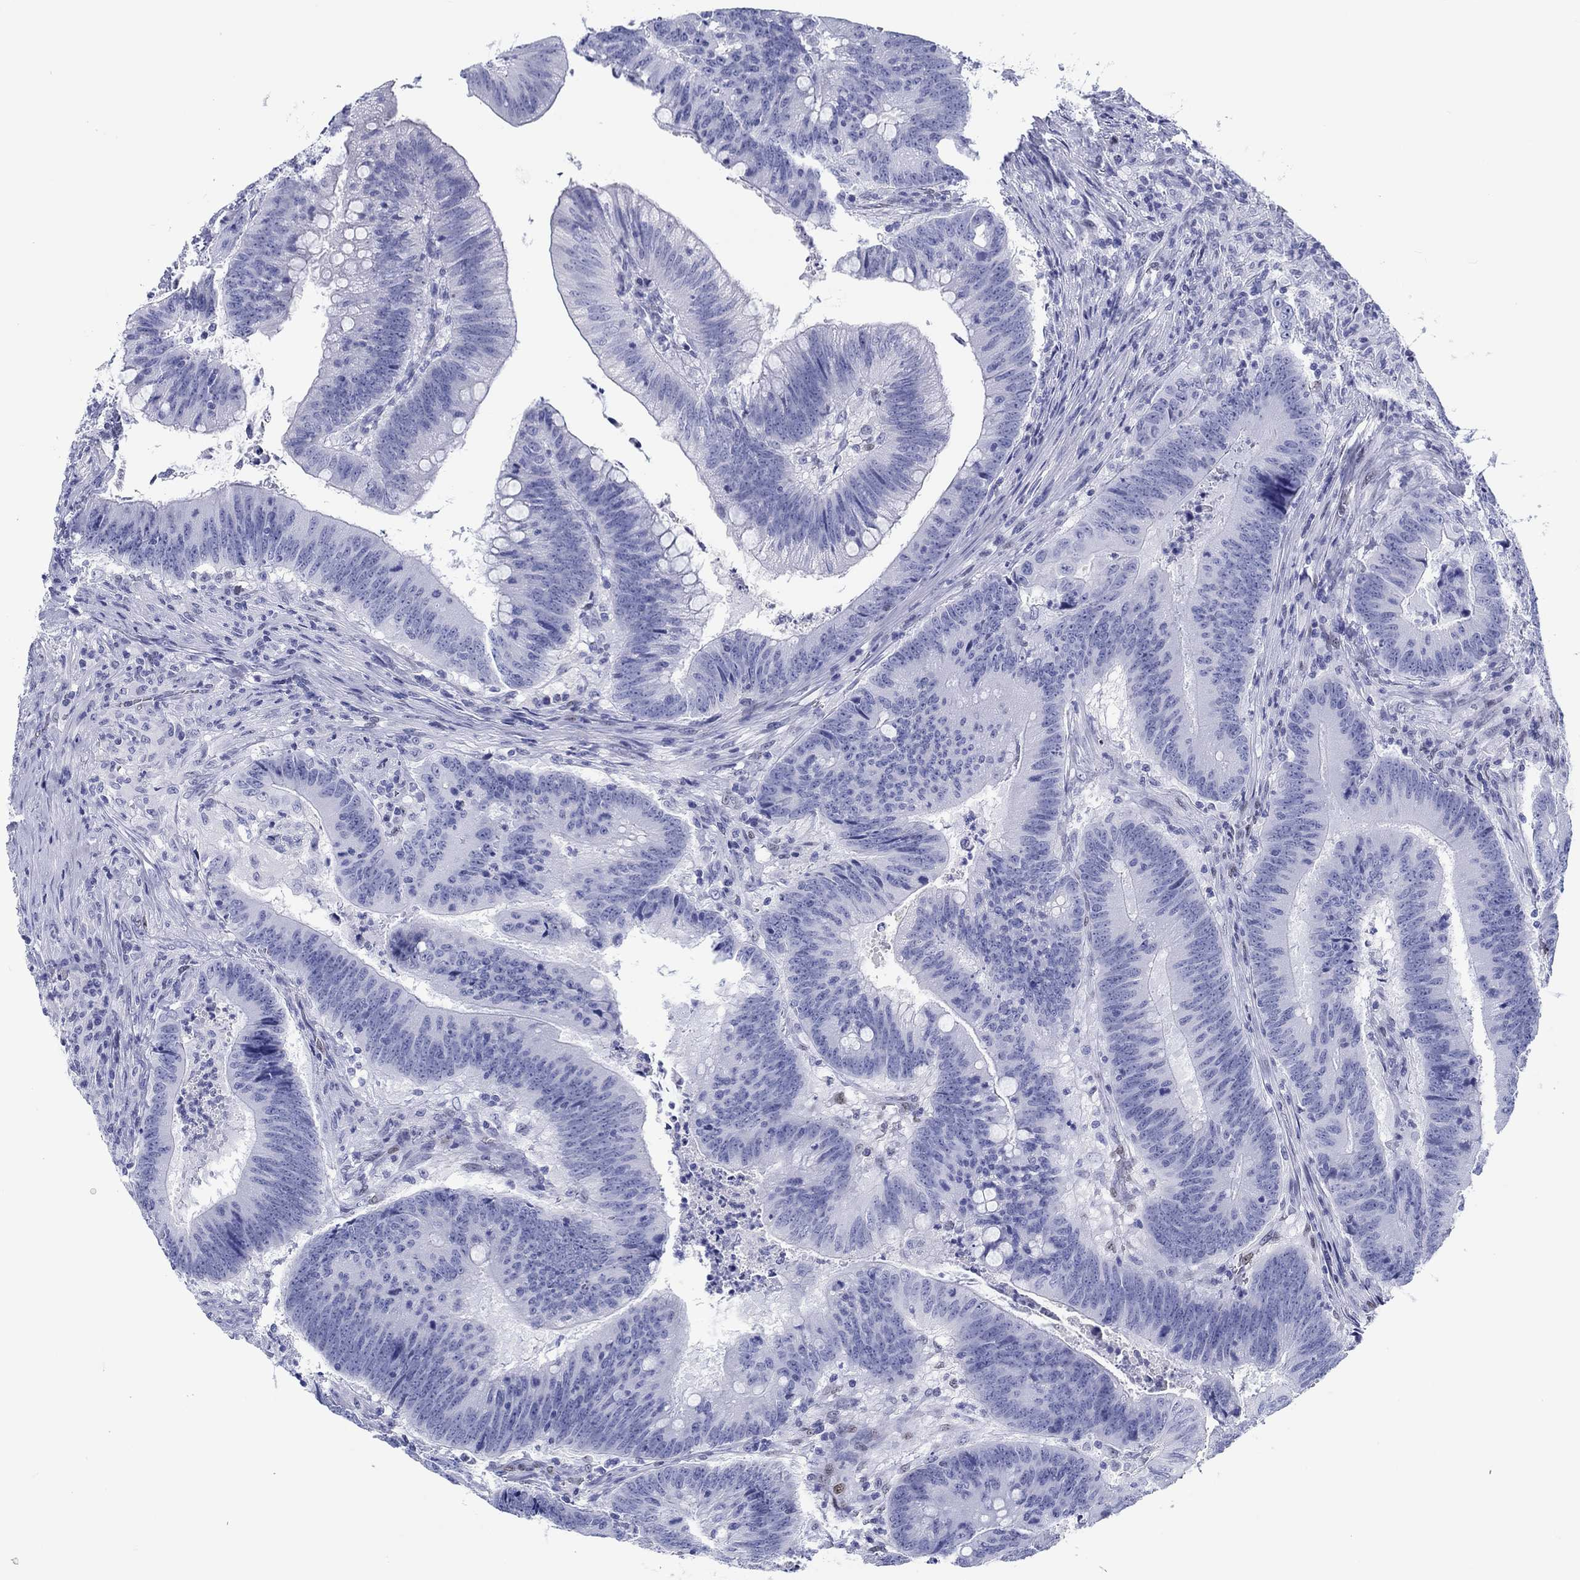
{"staining": {"intensity": "negative", "quantity": "none", "location": "none"}, "tissue": "colorectal cancer", "cell_type": "Tumor cells", "image_type": "cancer", "snomed": [{"axis": "morphology", "description": "Adenocarcinoma, NOS"}, {"axis": "topography", "description": "Colon"}], "caption": "DAB immunohistochemical staining of colorectal adenocarcinoma shows no significant expression in tumor cells.", "gene": "H1-1", "patient": {"sex": "female", "age": 87}}